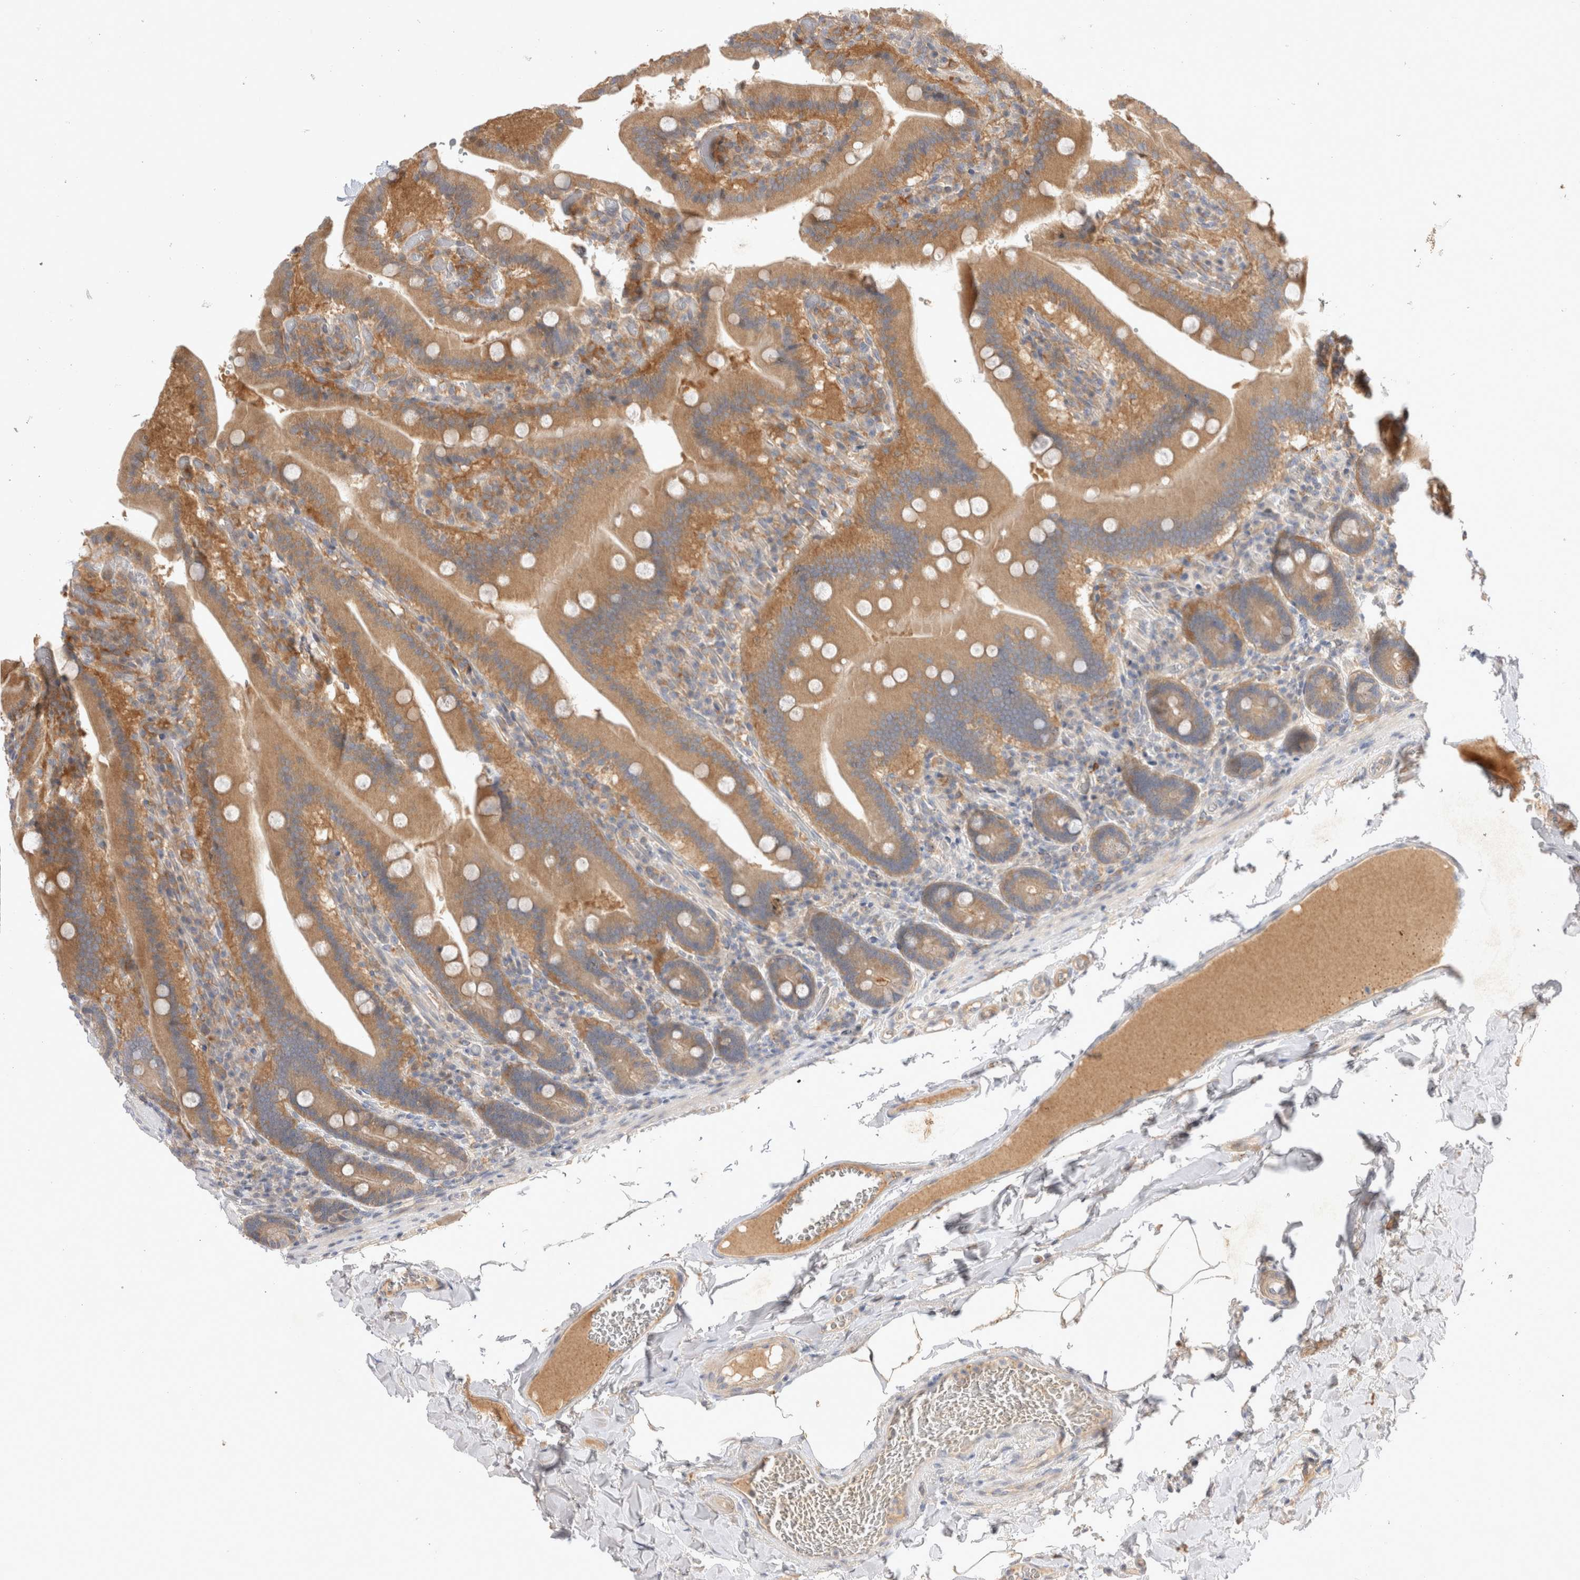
{"staining": {"intensity": "moderate", "quantity": ">75%", "location": "cytoplasmic/membranous"}, "tissue": "duodenum", "cell_type": "Glandular cells", "image_type": "normal", "snomed": [{"axis": "morphology", "description": "Normal tissue, NOS"}, {"axis": "topography", "description": "Duodenum"}], "caption": "Protein positivity by immunohistochemistry demonstrates moderate cytoplasmic/membranous positivity in approximately >75% of glandular cells in benign duodenum.", "gene": "HTT", "patient": {"sex": "female", "age": 62}}